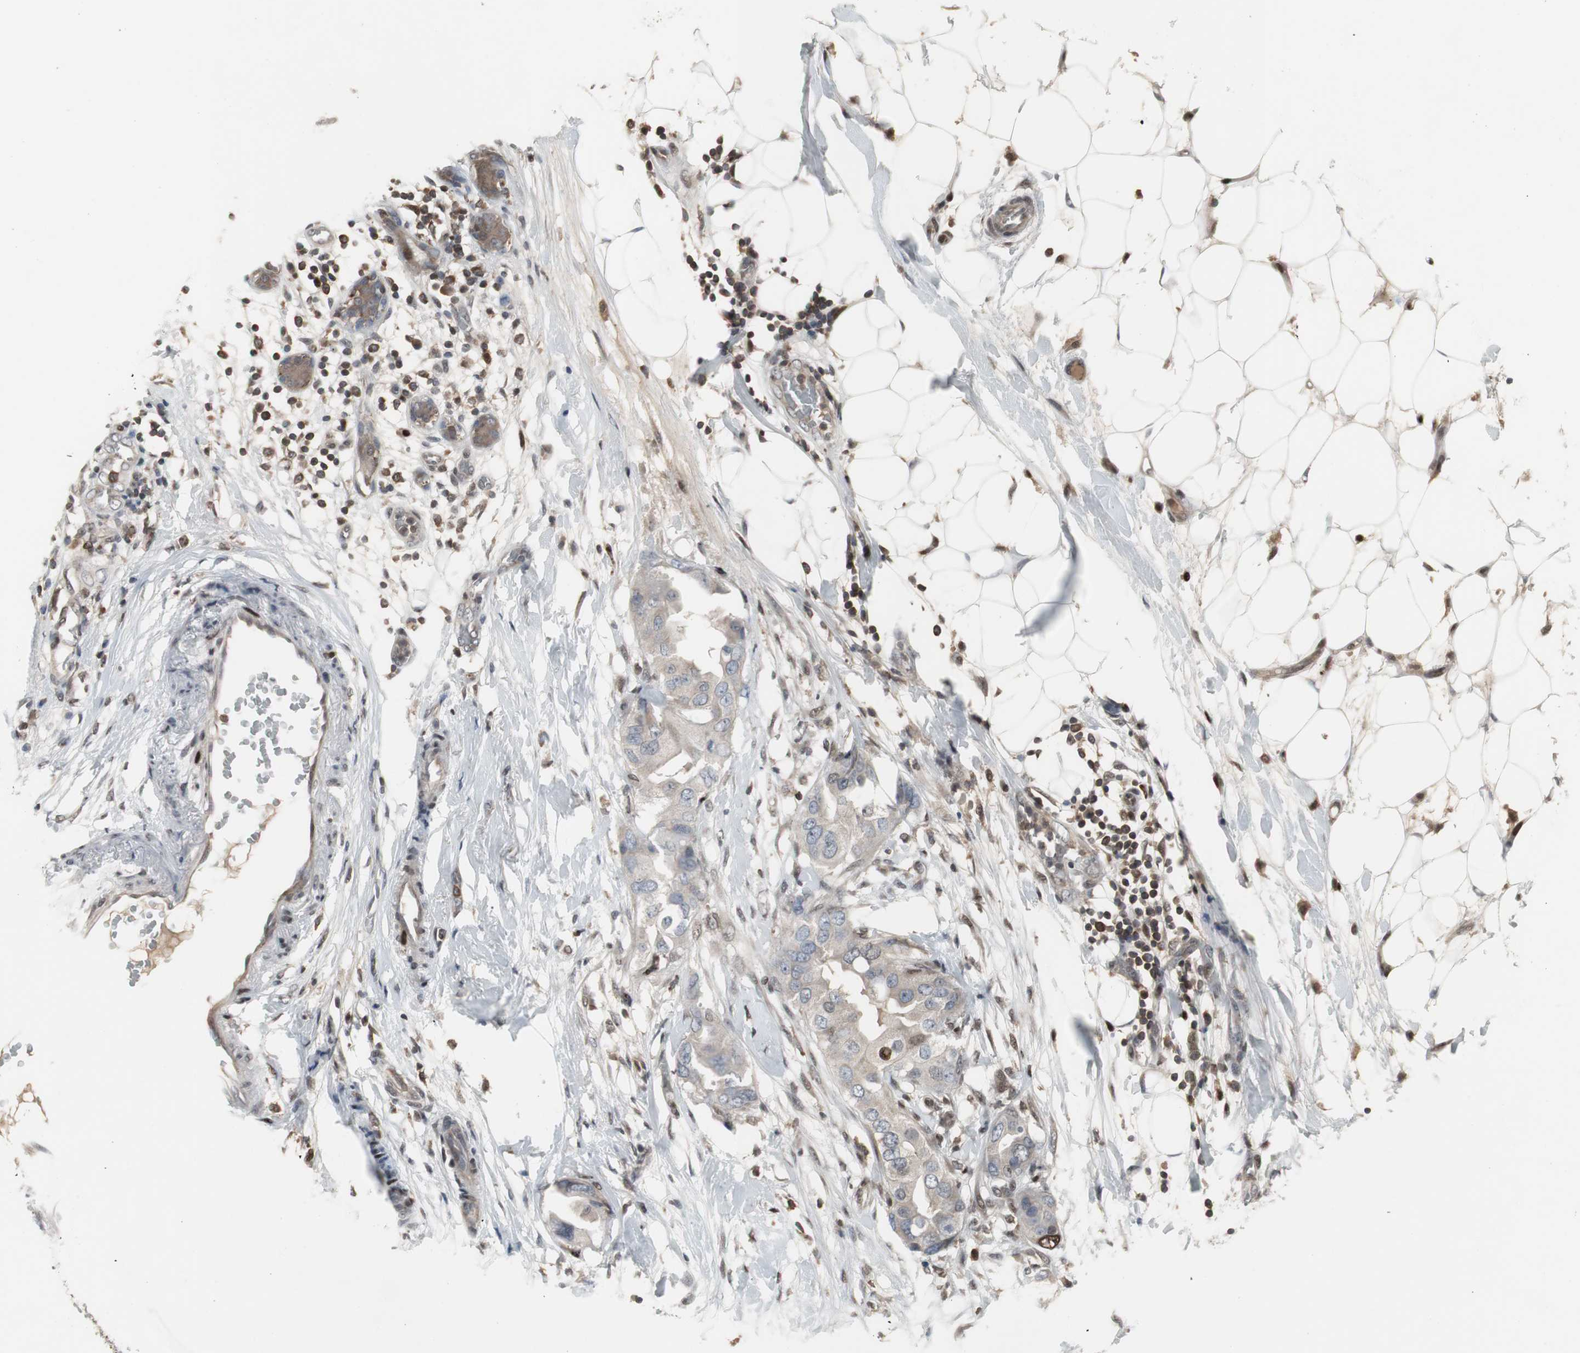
{"staining": {"intensity": "weak", "quantity": ">75%", "location": "cytoplasmic/membranous"}, "tissue": "breast cancer", "cell_type": "Tumor cells", "image_type": "cancer", "snomed": [{"axis": "morphology", "description": "Duct carcinoma"}, {"axis": "topography", "description": "Breast"}], "caption": "Infiltrating ductal carcinoma (breast) stained with immunohistochemistry (IHC) exhibits weak cytoplasmic/membranous positivity in about >75% of tumor cells.", "gene": "GRK2", "patient": {"sex": "female", "age": 40}}